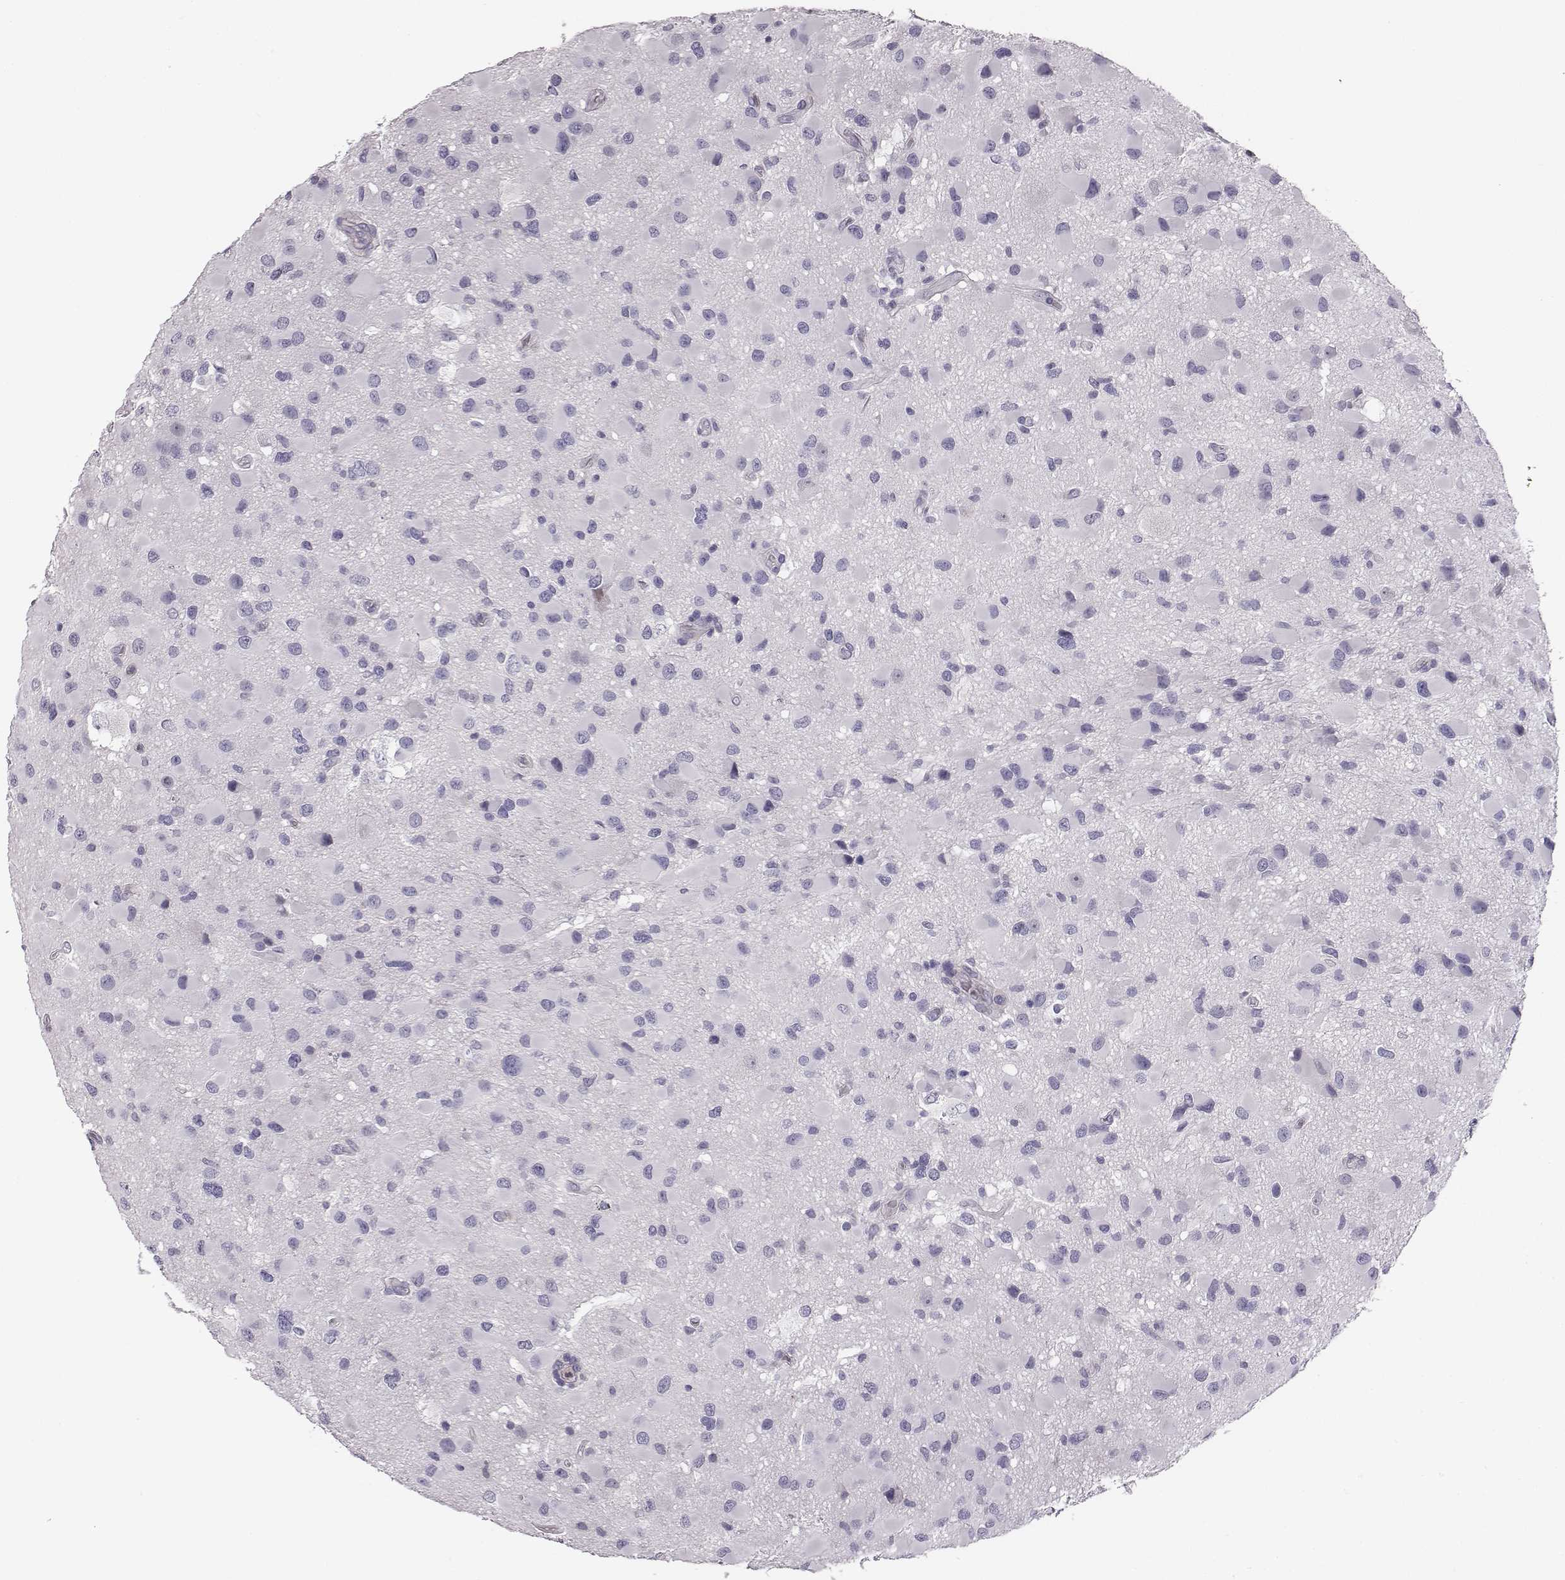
{"staining": {"intensity": "negative", "quantity": "none", "location": "none"}, "tissue": "glioma", "cell_type": "Tumor cells", "image_type": "cancer", "snomed": [{"axis": "morphology", "description": "Glioma, malignant, Low grade"}, {"axis": "topography", "description": "Brain"}], "caption": "Tumor cells show no significant positivity in malignant glioma (low-grade).", "gene": "ADAM7", "patient": {"sex": "female", "age": 32}}